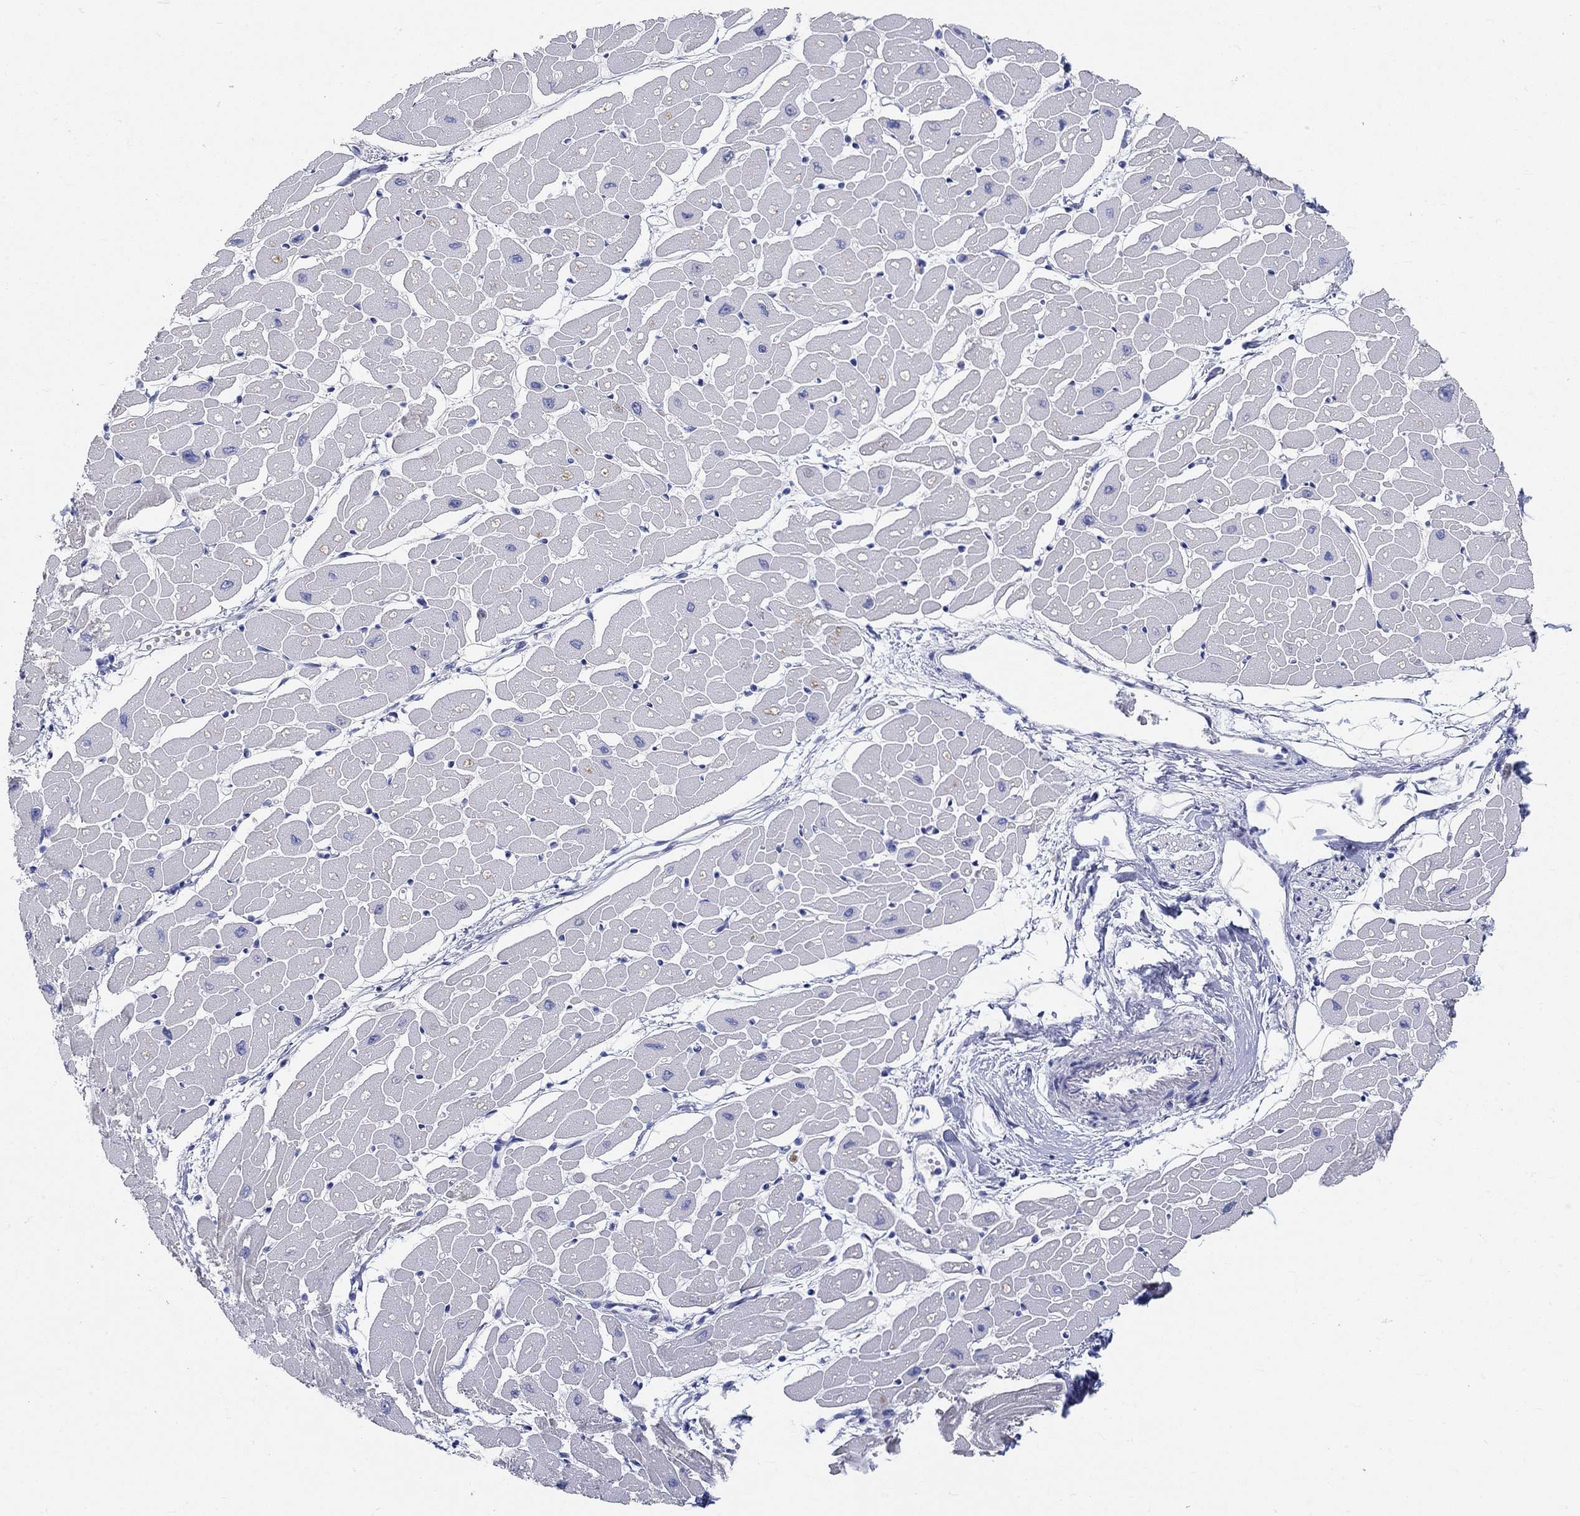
{"staining": {"intensity": "negative", "quantity": "none", "location": "none"}, "tissue": "heart muscle", "cell_type": "Cardiomyocytes", "image_type": "normal", "snomed": [{"axis": "morphology", "description": "Normal tissue, NOS"}, {"axis": "topography", "description": "Heart"}], "caption": "Micrograph shows no significant protein positivity in cardiomyocytes of benign heart muscle.", "gene": "GRIA3", "patient": {"sex": "male", "age": 57}}